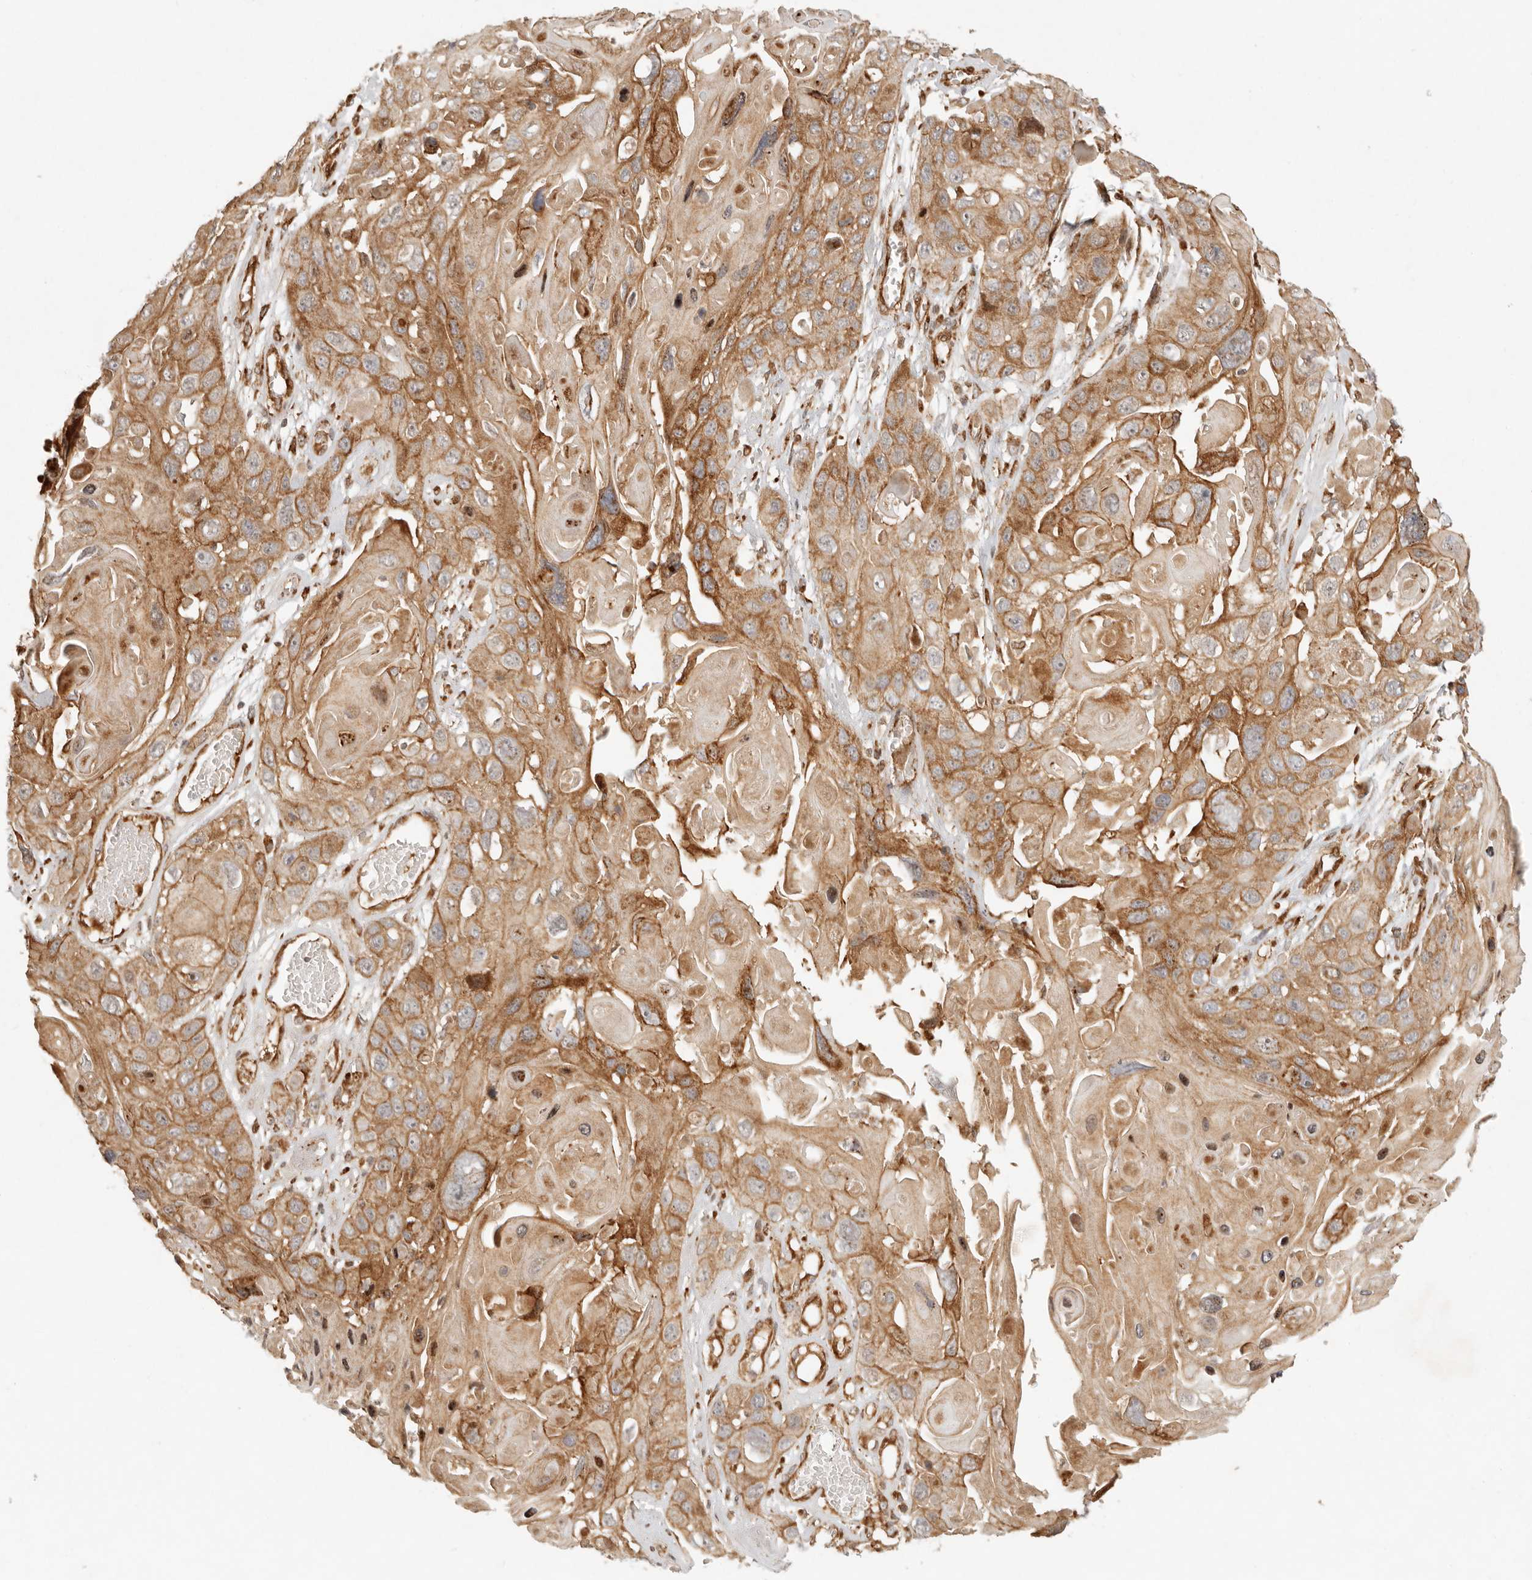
{"staining": {"intensity": "moderate", "quantity": ">75%", "location": "cytoplasmic/membranous"}, "tissue": "skin cancer", "cell_type": "Tumor cells", "image_type": "cancer", "snomed": [{"axis": "morphology", "description": "Squamous cell carcinoma, NOS"}, {"axis": "topography", "description": "Skin"}], "caption": "Skin cancer stained for a protein exhibits moderate cytoplasmic/membranous positivity in tumor cells.", "gene": "KLHL38", "patient": {"sex": "male", "age": 55}}